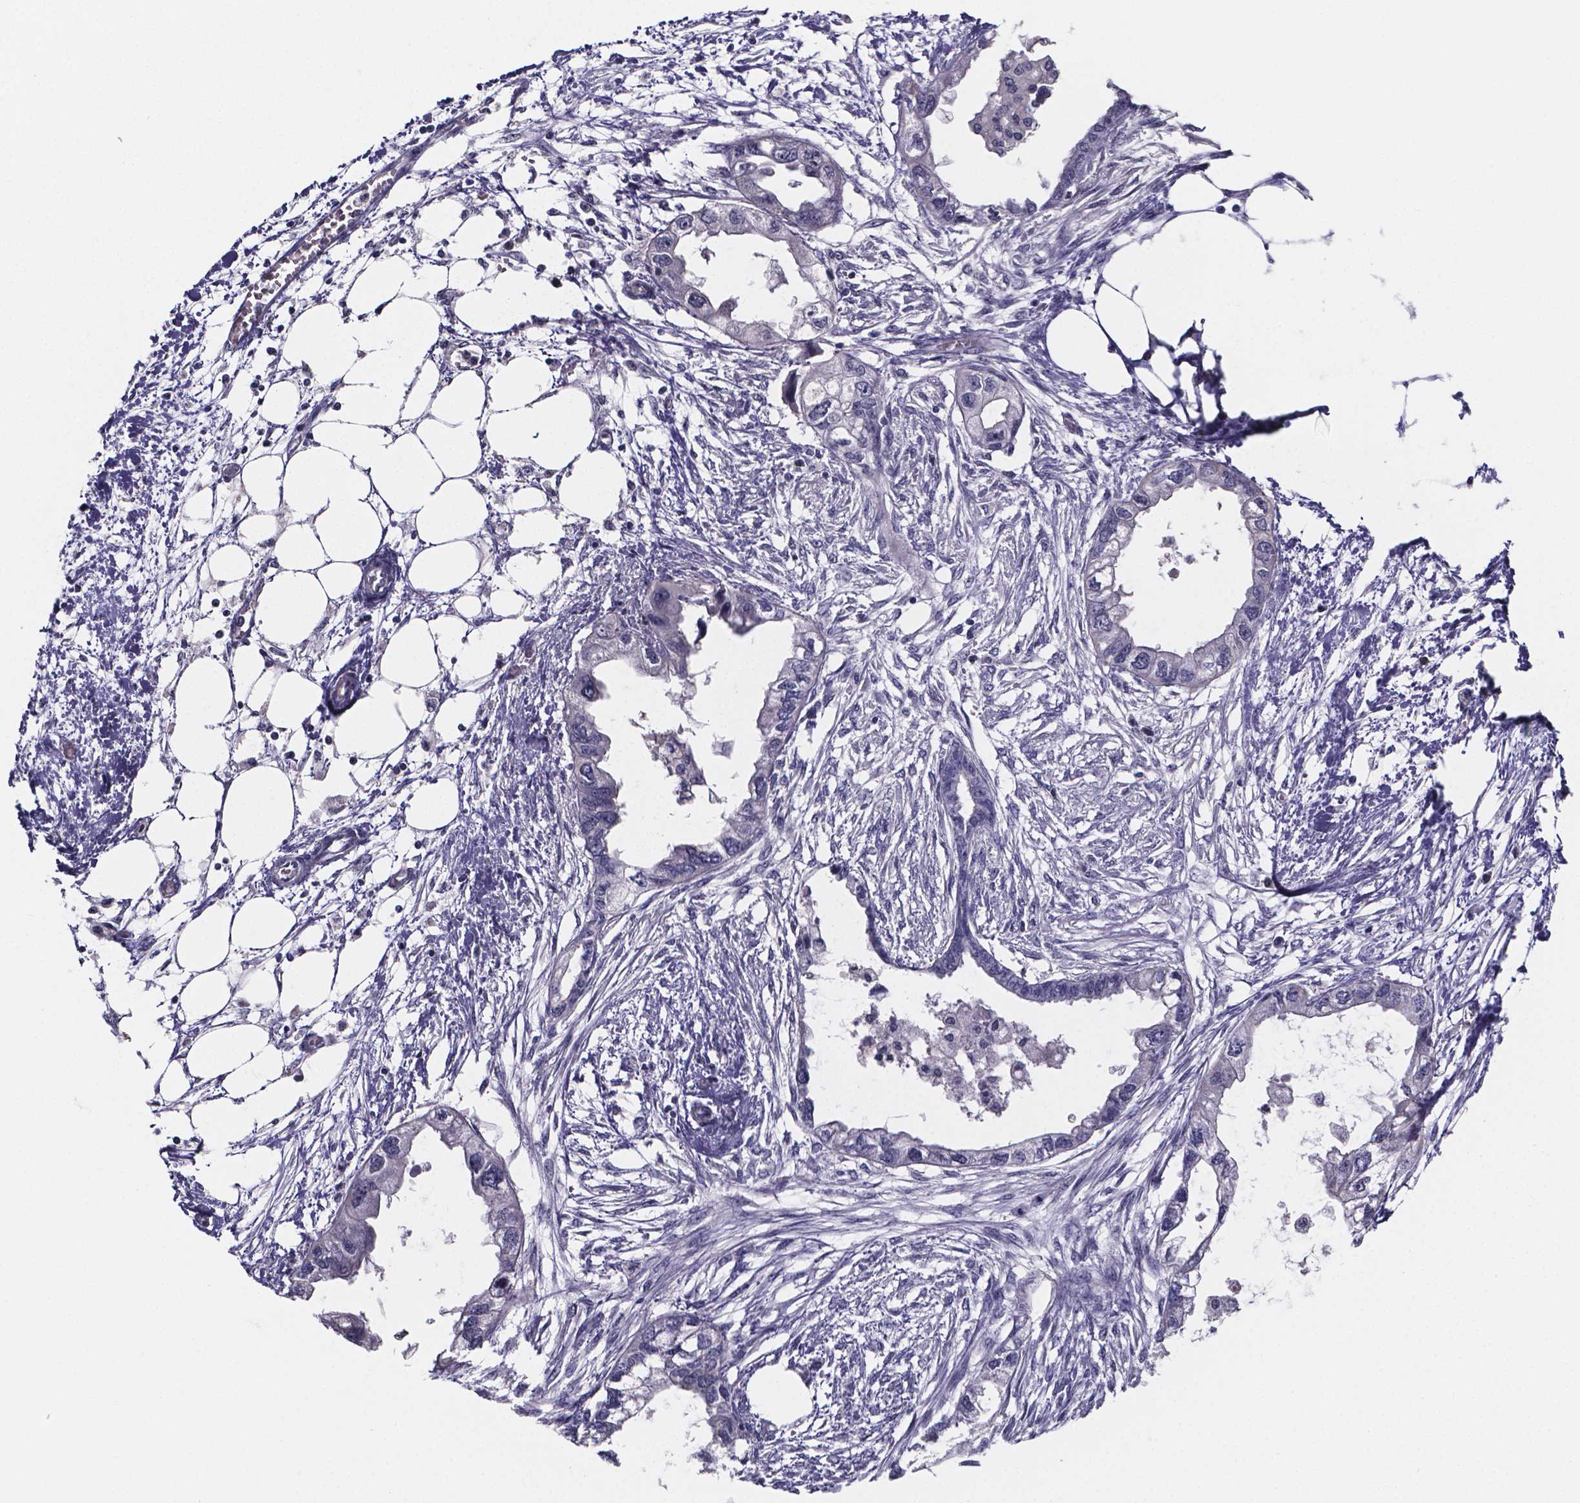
{"staining": {"intensity": "negative", "quantity": "none", "location": "none"}, "tissue": "endometrial cancer", "cell_type": "Tumor cells", "image_type": "cancer", "snomed": [{"axis": "morphology", "description": "Adenocarcinoma, NOS"}, {"axis": "morphology", "description": "Adenocarcinoma, metastatic, NOS"}, {"axis": "topography", "description": "Adipose tissue"}, {"axis": "topography", "description": "Endometrium"}], "caption": "Tumor cells are negative for protein expression in human endometrial metastatic adenocarcinoma.", "gene": "IZUMO1", "patient": {"sex": "female", "age": 67}}